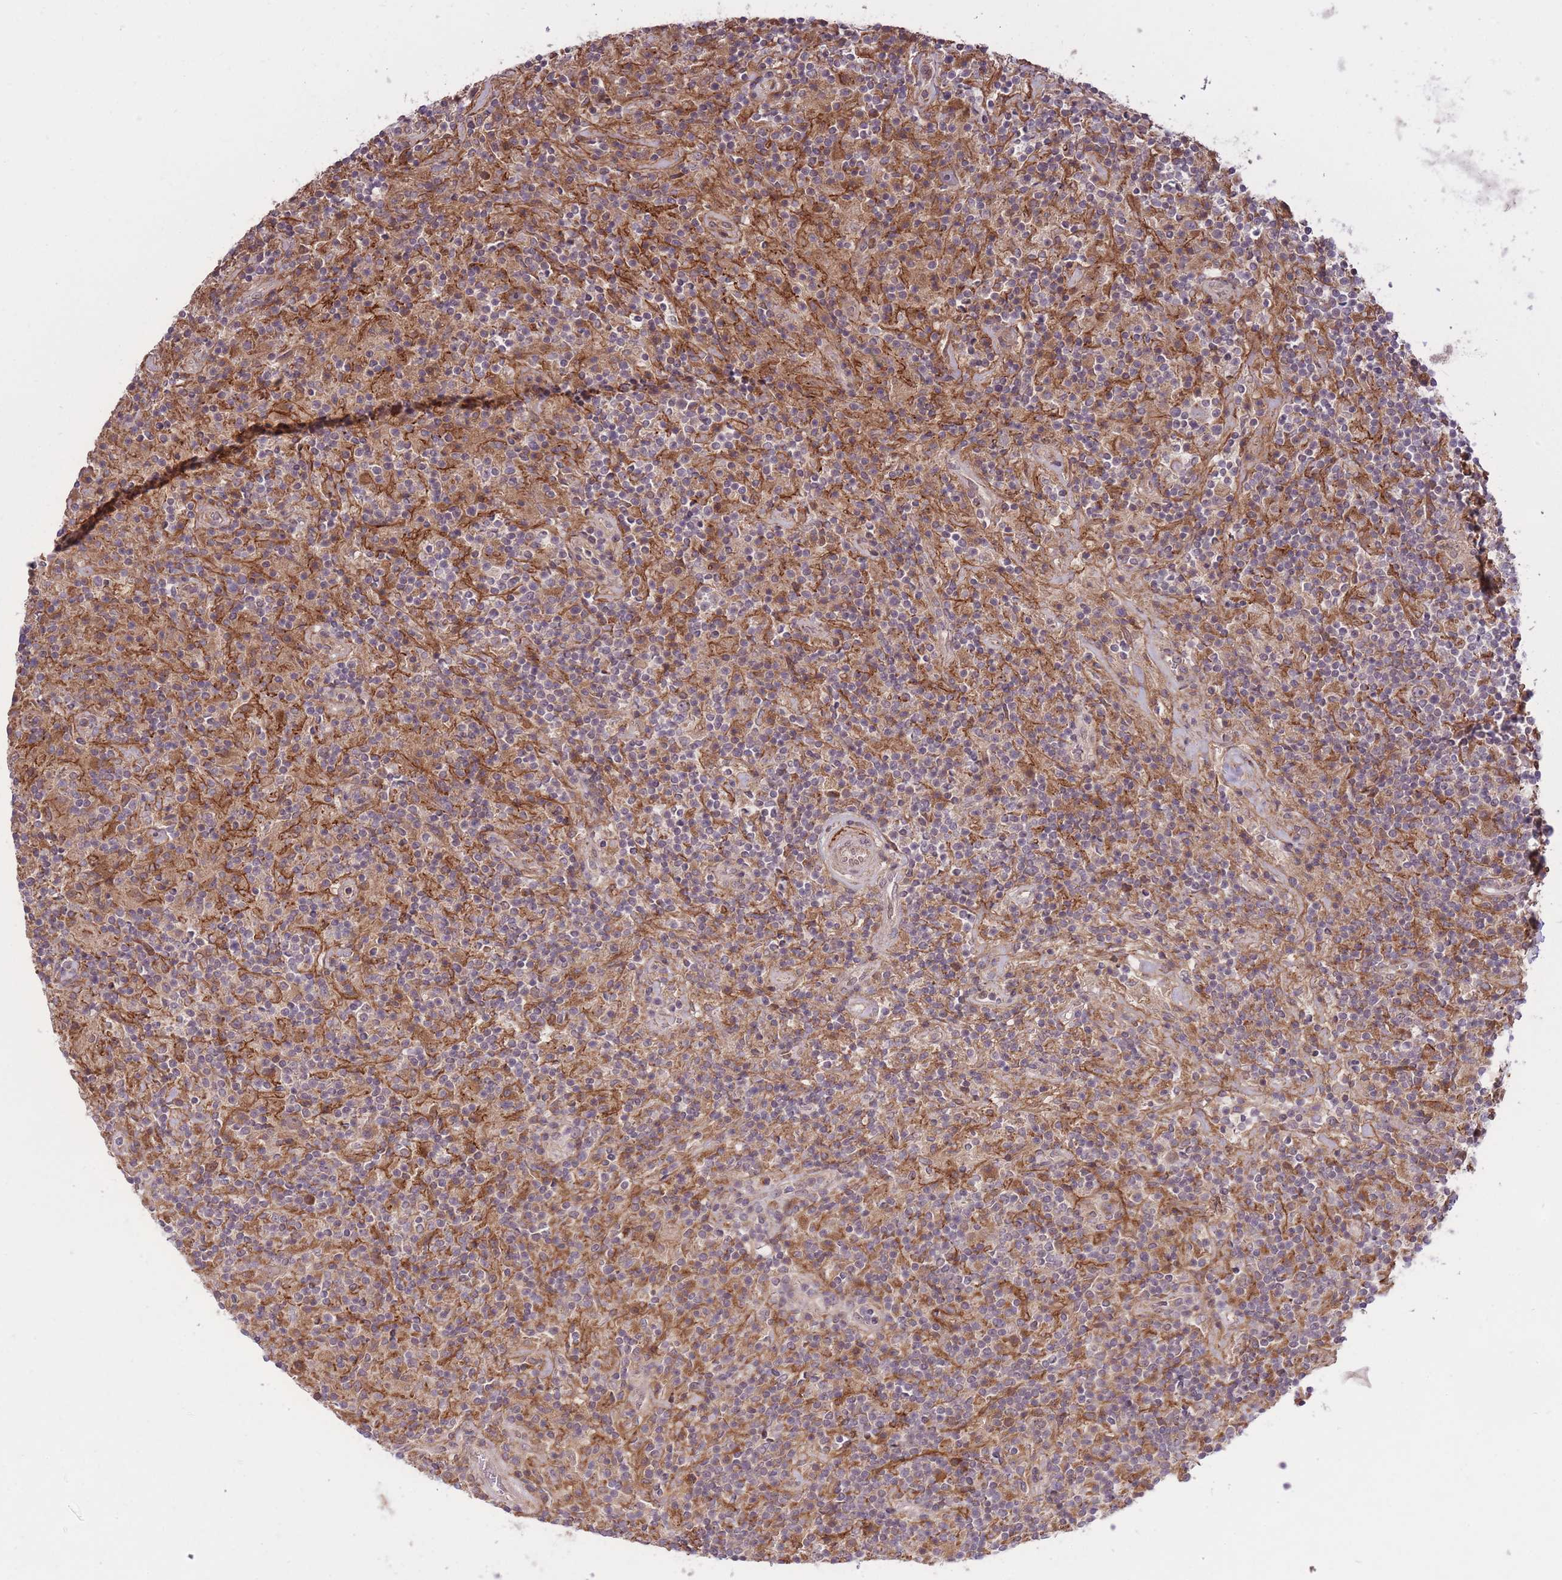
{"staining": {"intensity": "negative", "quantity": "none", "location": "none"}, "tissue": "lymphoma", "cell_type": "Tumor cells", "image_type": "cancer", "snomed": [{"axis": "morphology", "description": "Hodgkin's disease, NOS"}, {"axis": "topography", "description": "Lymph node"}], "caption": "This is an IHC photomicrograph of human lymphoma. There is no staining in tumor cells.", "gene": "ZNF391", "patient": {"sex": "male", "age": 70}}